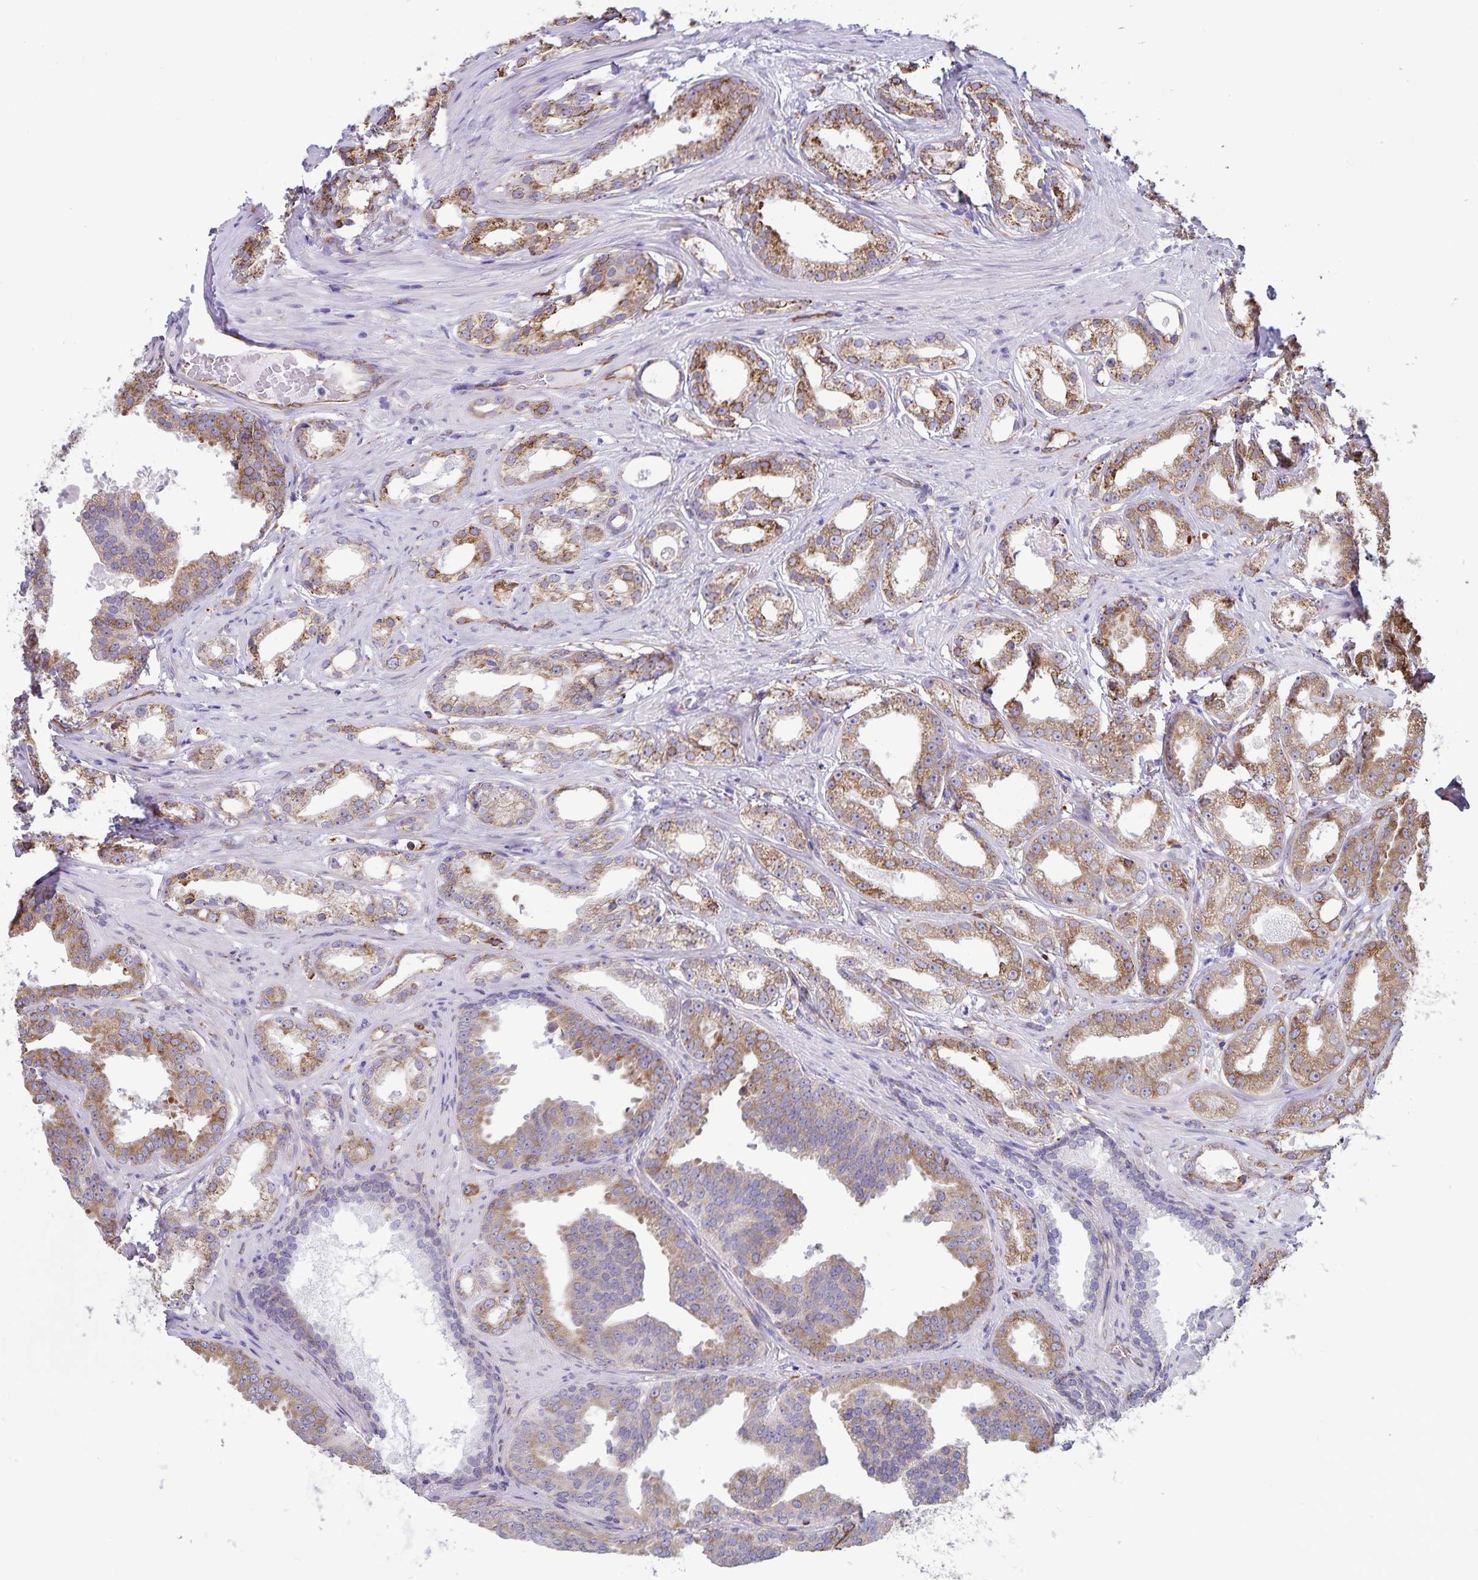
{"staining": {"intensity": "moderate", "quantity": ">75%", "location": "cytoplasmic/membranous"}, "tissue": "prostate cancer", "cell_type": "Tumor cells", "image_type": "cancer", "snomed": [{"axis": "morphology", "description": "Adenocarcinoma, Low grade"}, {"axis": "topography", "description": "Prostate"}], "caption": "Brown immunohistochemical staining in prostate cancer exhibits moderate cytoplasmic/membranous staining in about >75% of tumor cells. (Brightfield microscopy of DAB IHC at high magnification).", "gene": "RCN1", "patient": {"sex": "male", "age": 65}}